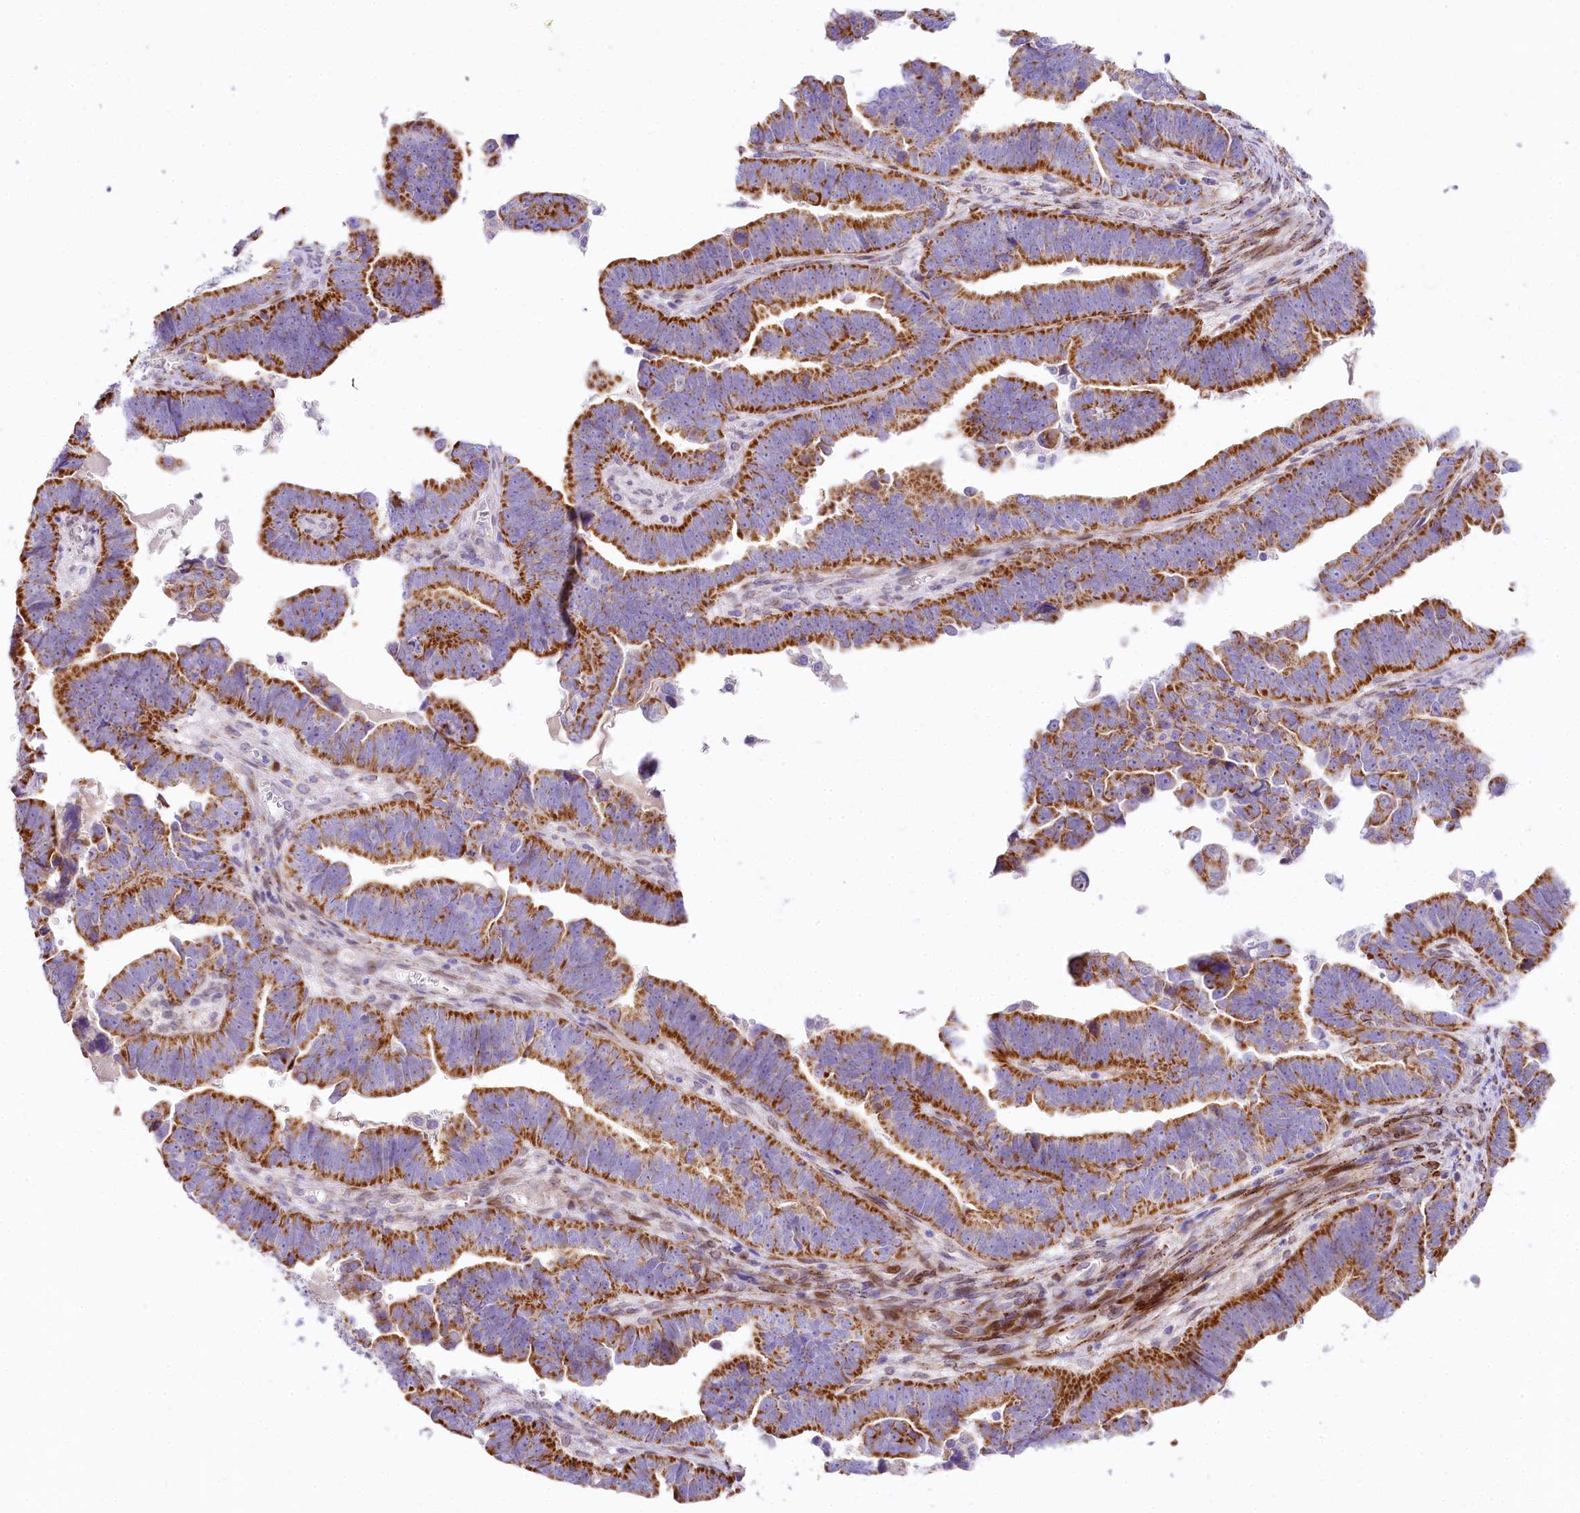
{"staining": {"intensity": "moderate", "quantity": ">75%", "location": "cytoplasmic/membranous"}, "tissue": "endometrial cancer", "cell_type": "Tumor cells", "image_type": "cancer", "snomed": [{"axis": "morphology", "description": "Adenocarcinoma, NOS"}, {"axis": "topography", "description": "Endometrium"}], "caption": "Protein analysis of endometrial cancer (adenocarcinoma) tissue shows moderate cytoplasmic/membranous expression in about >75% of tumor cells.", "gene": "PPIP5K2", "patient": {"sex": "female", "age": 75}}